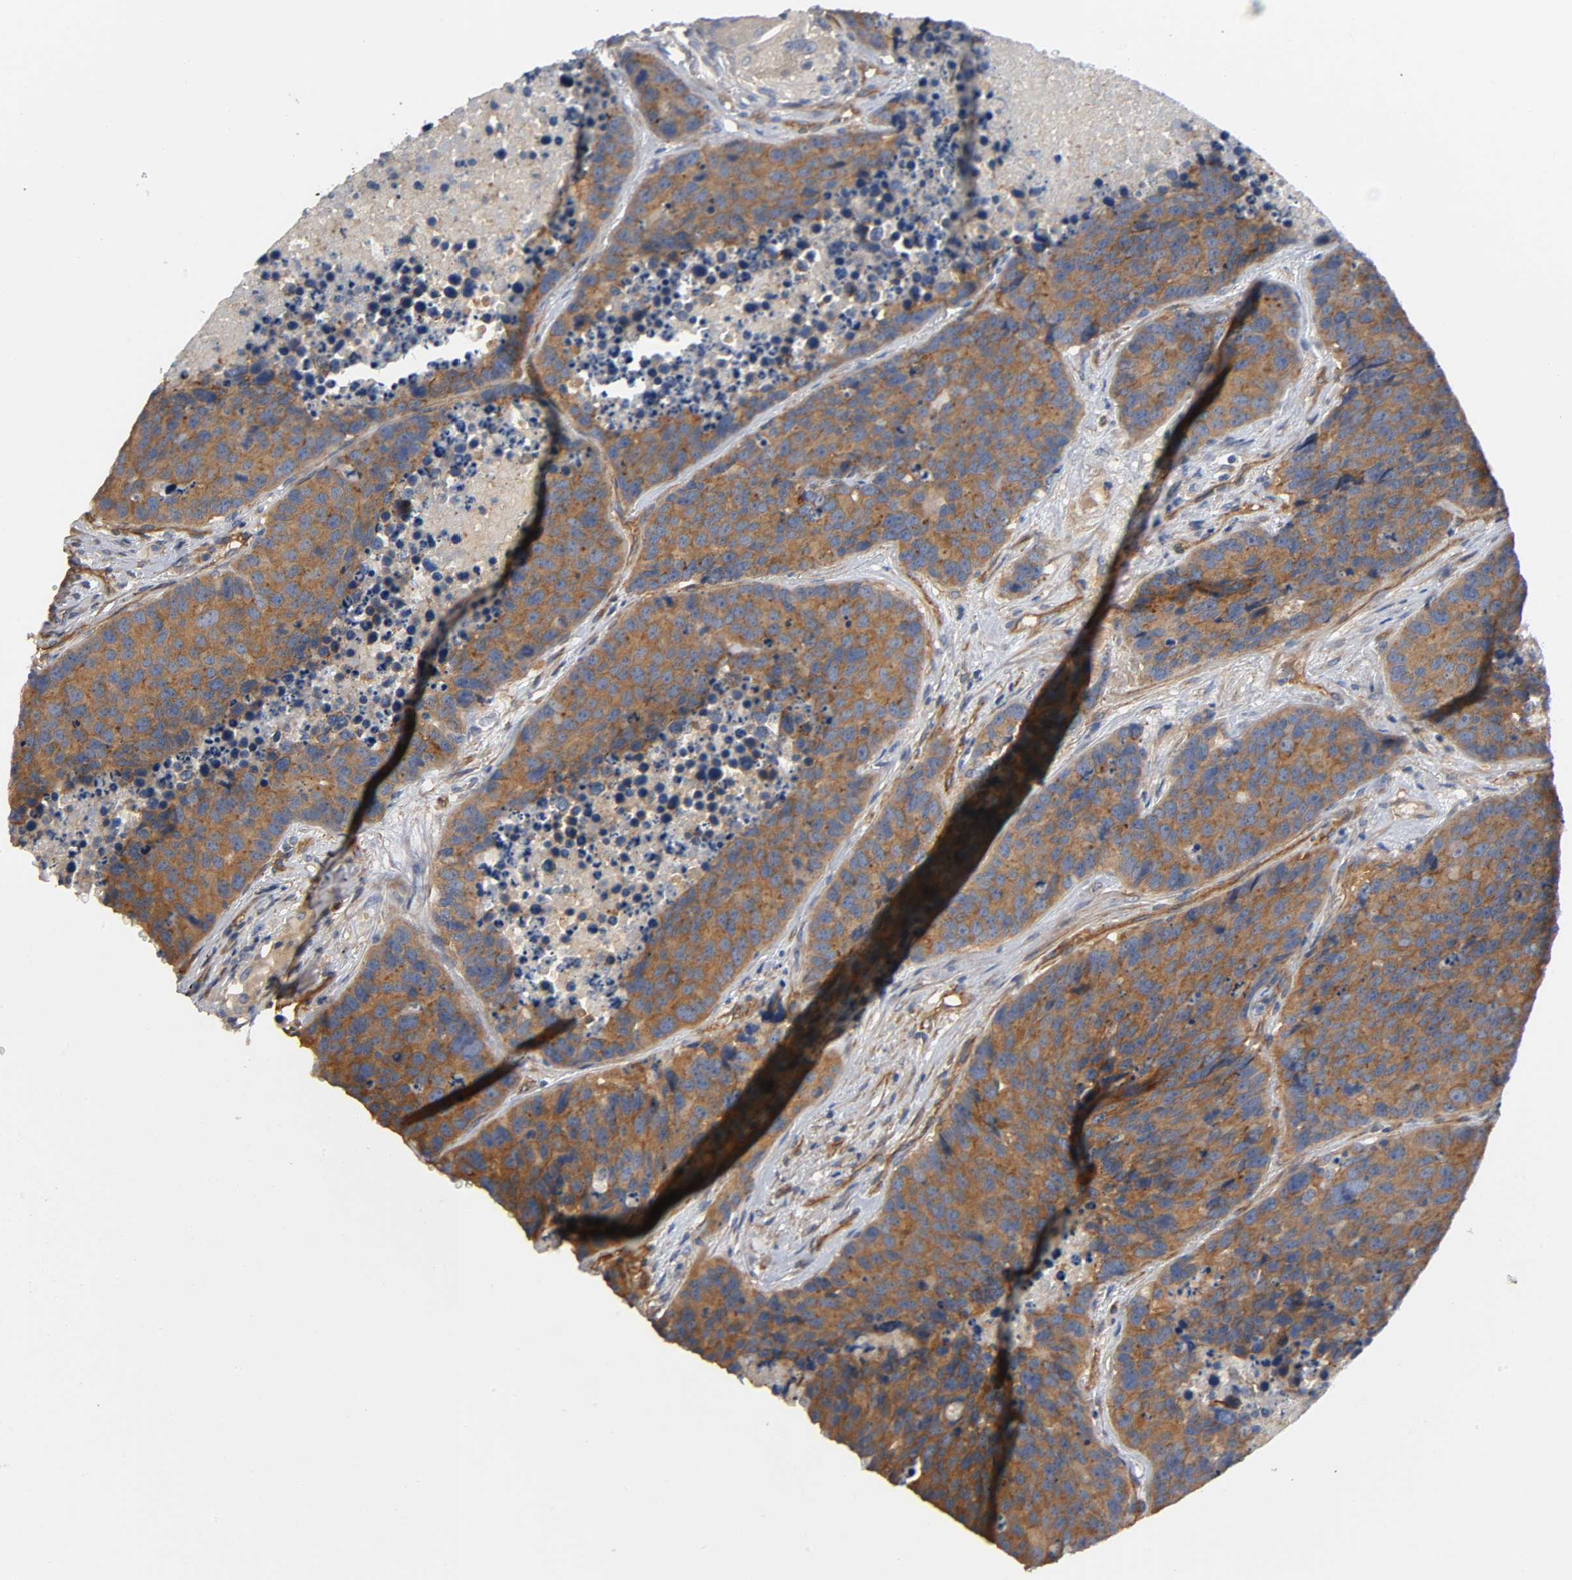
{"staining": {"intensity": "moderate", "quantity": ">75%", "location": "cytoplasmic/membranous"}, "tissue": "carcinoid", "cell_type": "Tumor cells", "image_type": "cancer", "snomed": [{"axis": "morphology", "description": "Carcinoid, malignant, NOS"}, {"axis": "topography", "description": "Lung"}], "caption": "Human carcinoid stained for a protein (brown) demonstrates moderate cytoplasmic/membranous positive expression in about >75% of tumor cells.", "gene": "MARS1", "patient": {"sex": "male", "age": 60}}